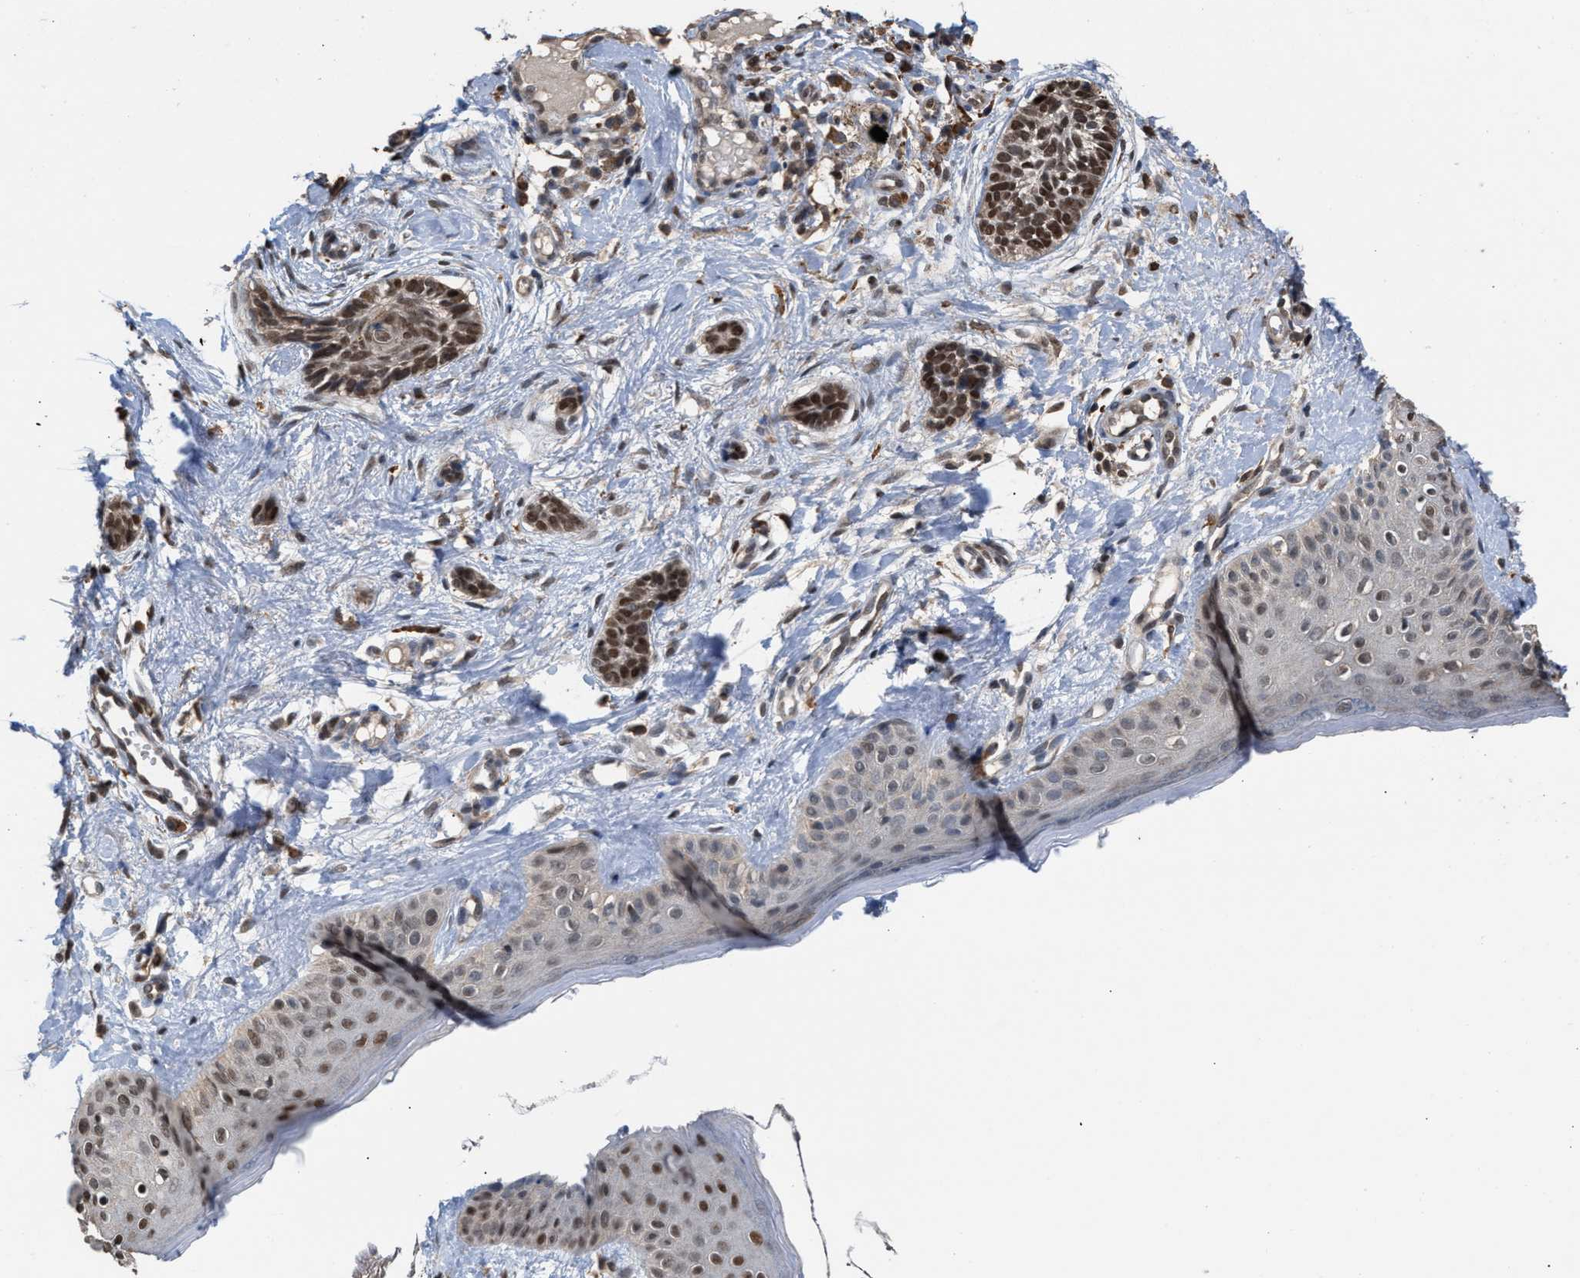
{"staining": {"intensity": "moderate", "quantity": ">75%", "location": "nuclear"}, "tissue": "skin cancer", "cell_type": "Tumor cells", "image_type": "cancer", "snomed": [{"axis": "morphology", "description": "Normal tissue, NOS"}, {"axis": "morphology", "description": "Basal cell carcinoma"}, {"axis": "topography", "description": "Skin"}], "caption": "Tumor cells display medium levels of moderate nuclear staining in about >75% of cells in human skin basal cell carcinoma.", "gene": "C9orf78", "patient": {"sex": "male", "age": 63}}